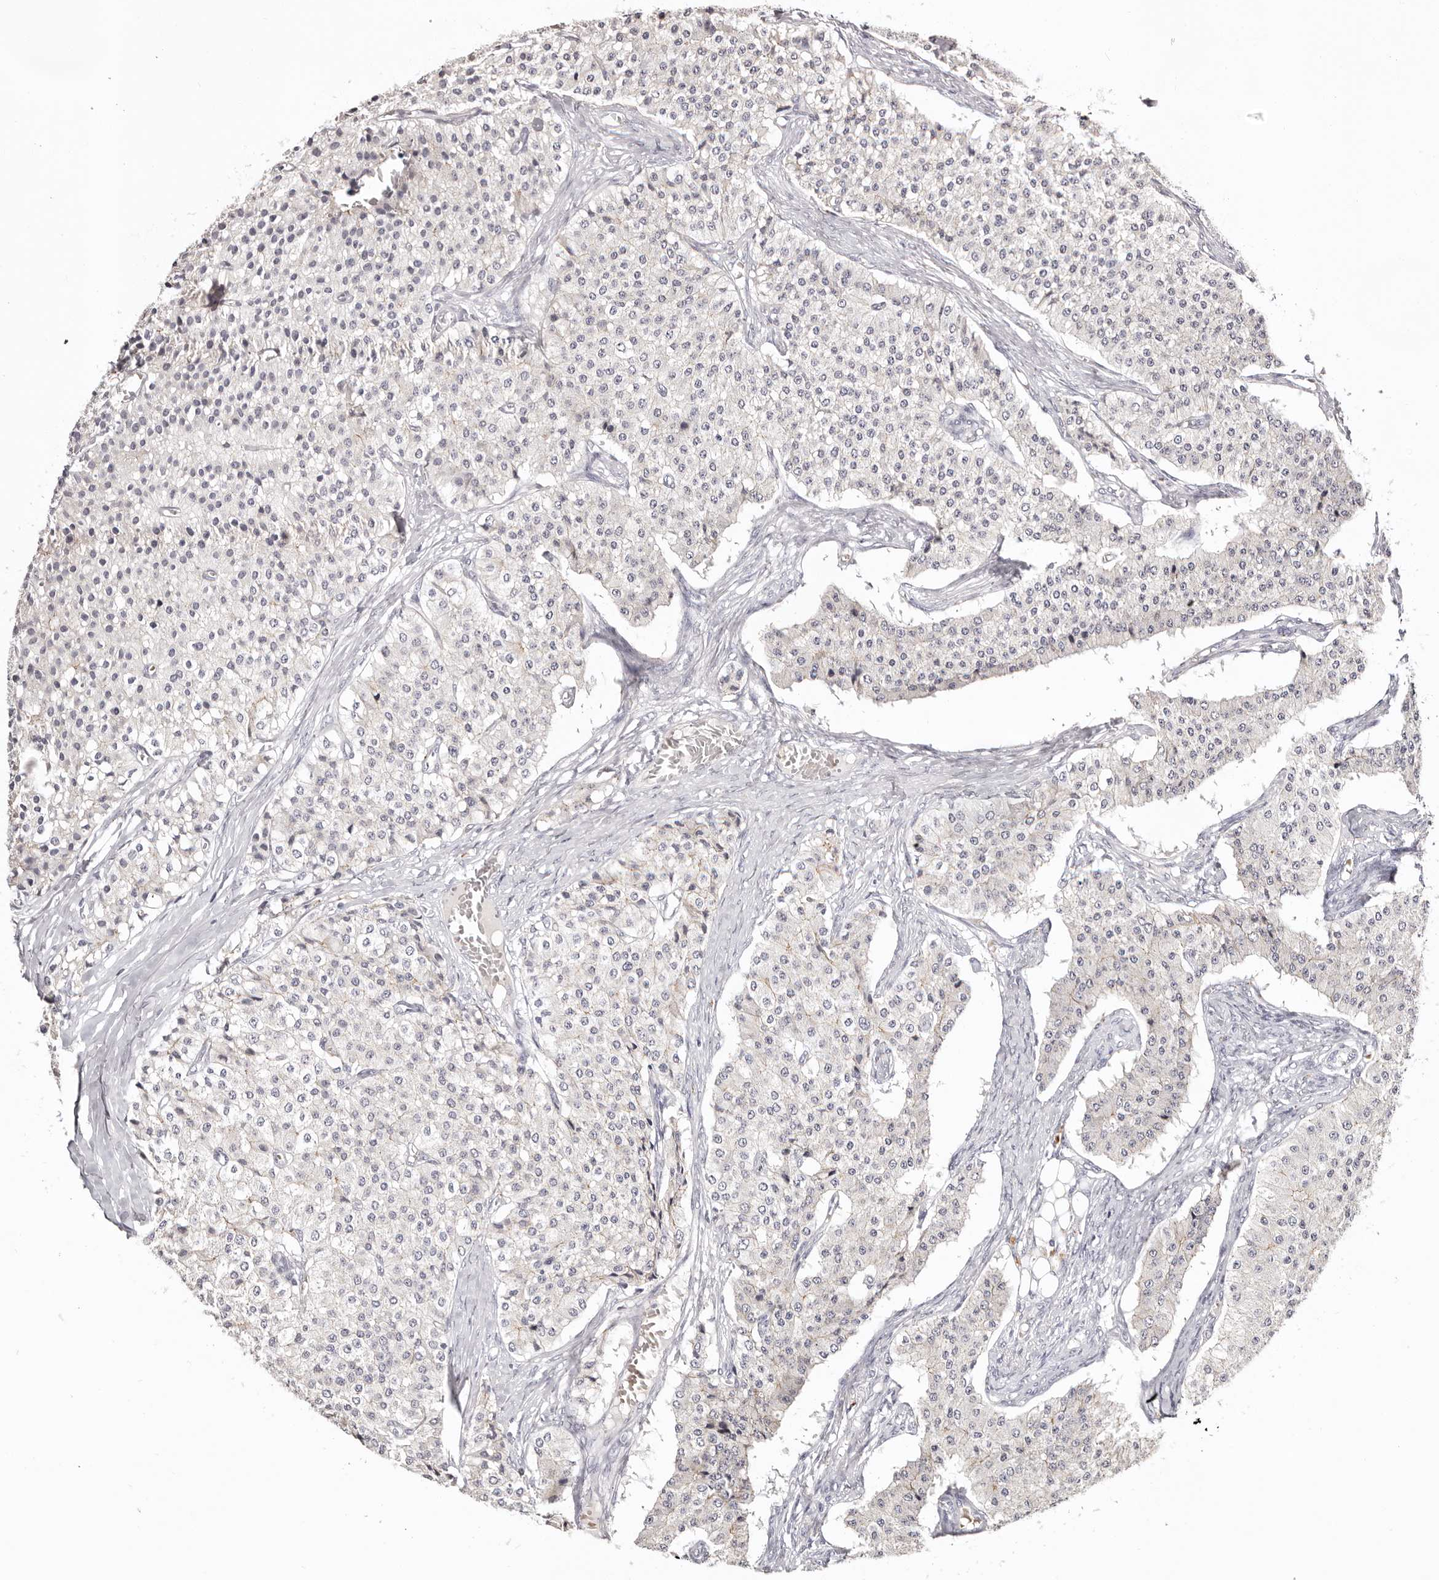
{"staining": {"intensity": "negative", "quantity": "none", "location": "none"}, "tissue": "carcinoid", "cell_type": "Tumor cells", "image_type": "cancer", "snomed": [{"axis": "morphology", "description": "Carcinoid, malignant, NOS"}, {"axis": "topography", "description": "Colon"}], "caption": "Micrograph shows no significant protein staining in tumor cells of carcinoid (malignant). Nuclei are stained in blue.", "gene": "PCDHB6", "patient": {"sex": "female", "age": 52}}